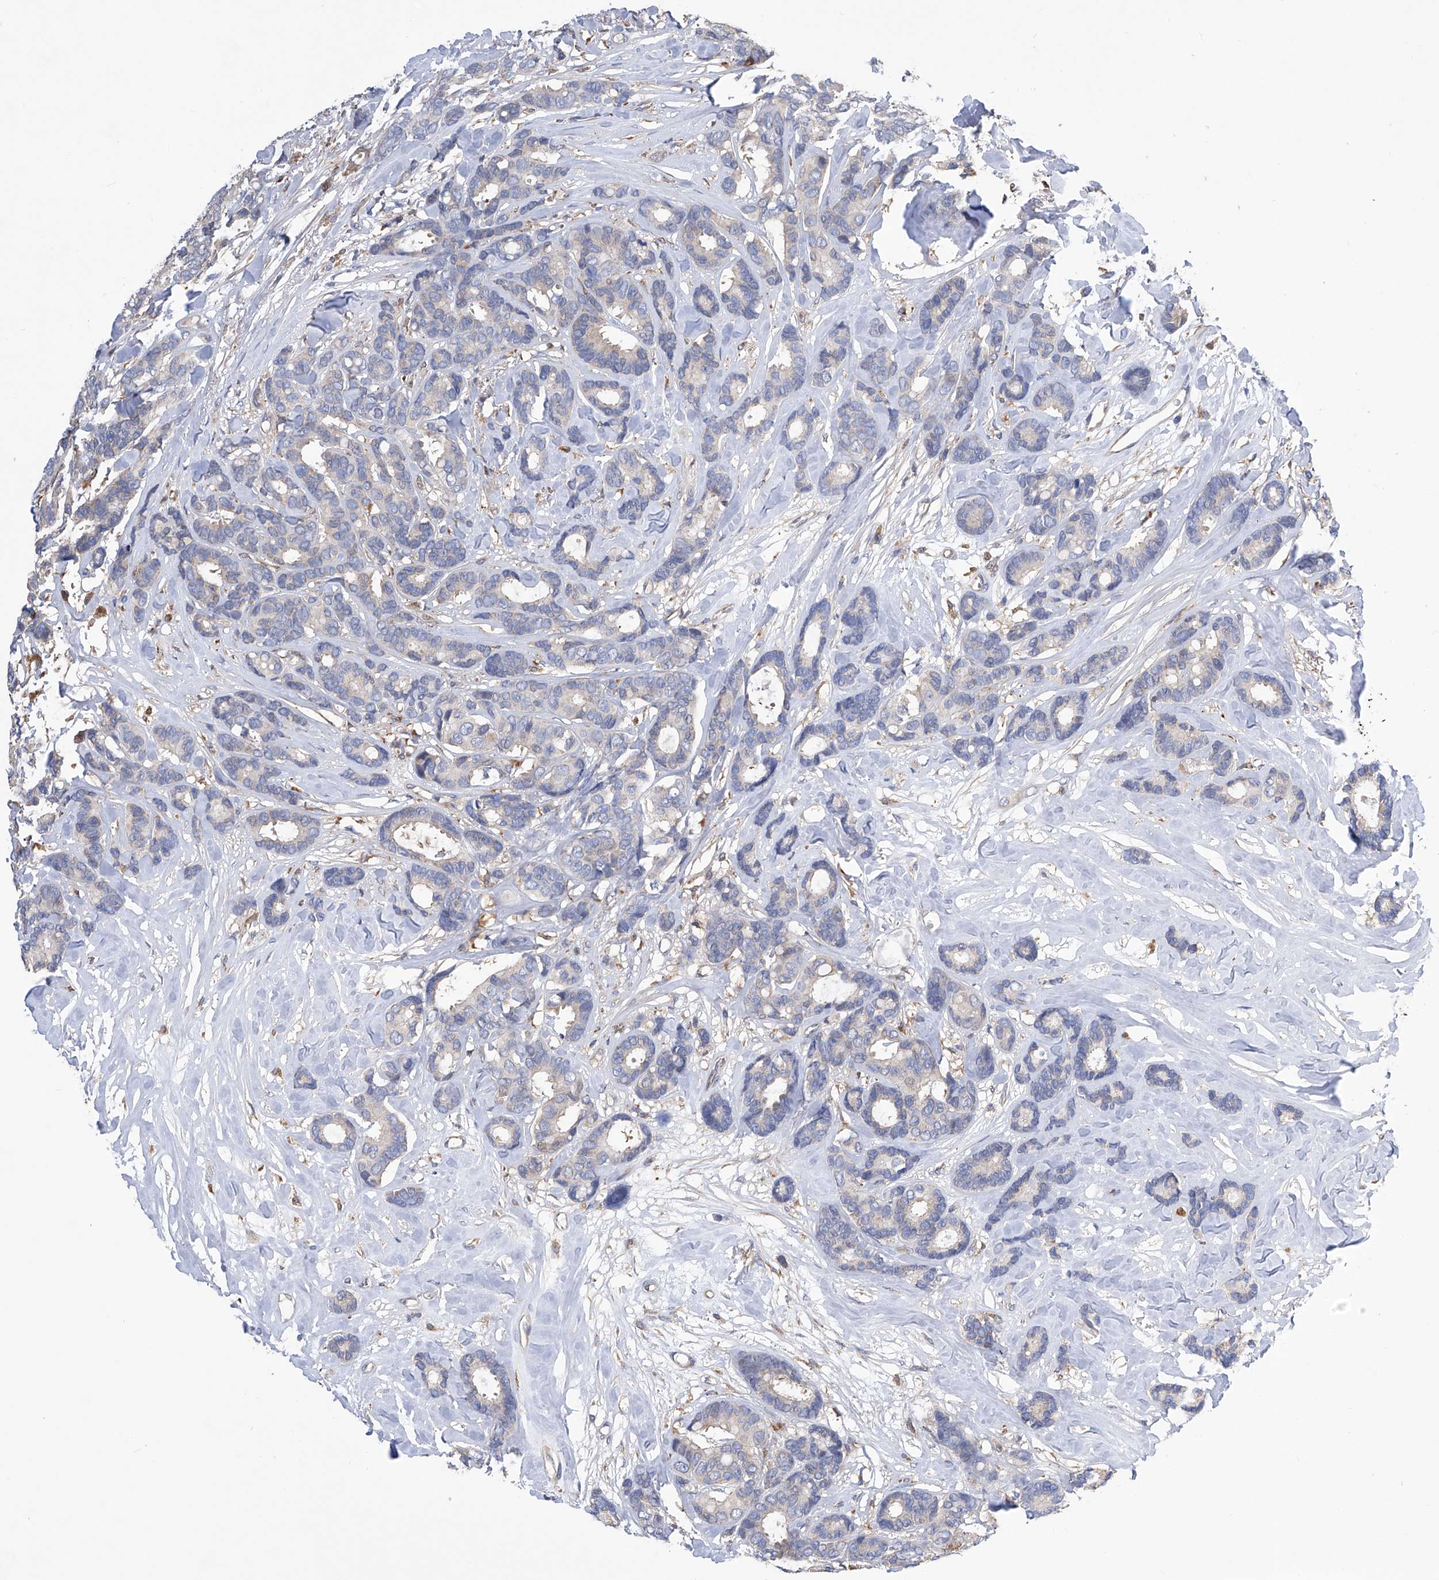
{"staining": {"intensity": "weak", "quantity": "<25%", "location": "cytoplasmic/membranous"}, "tissue": "breast cancer", "cell_type": "Tumor cells", "image_type": "cancer", "snomed": [{"axis": "morphology", "description": "Duct carcinoma"}, {"axis": "topography", "description": "Breast"}], "caption": "Immunohistochemical staining of intraductal carcinoma (breast) exhibits no significant expression in tumor cells. (DAB (3,3'-diaminobenzidine) immunohistochemistry with hematoxylin counter stain).", "gene": "SPATA20", "patient": {"sex": "female", "age": 87}}